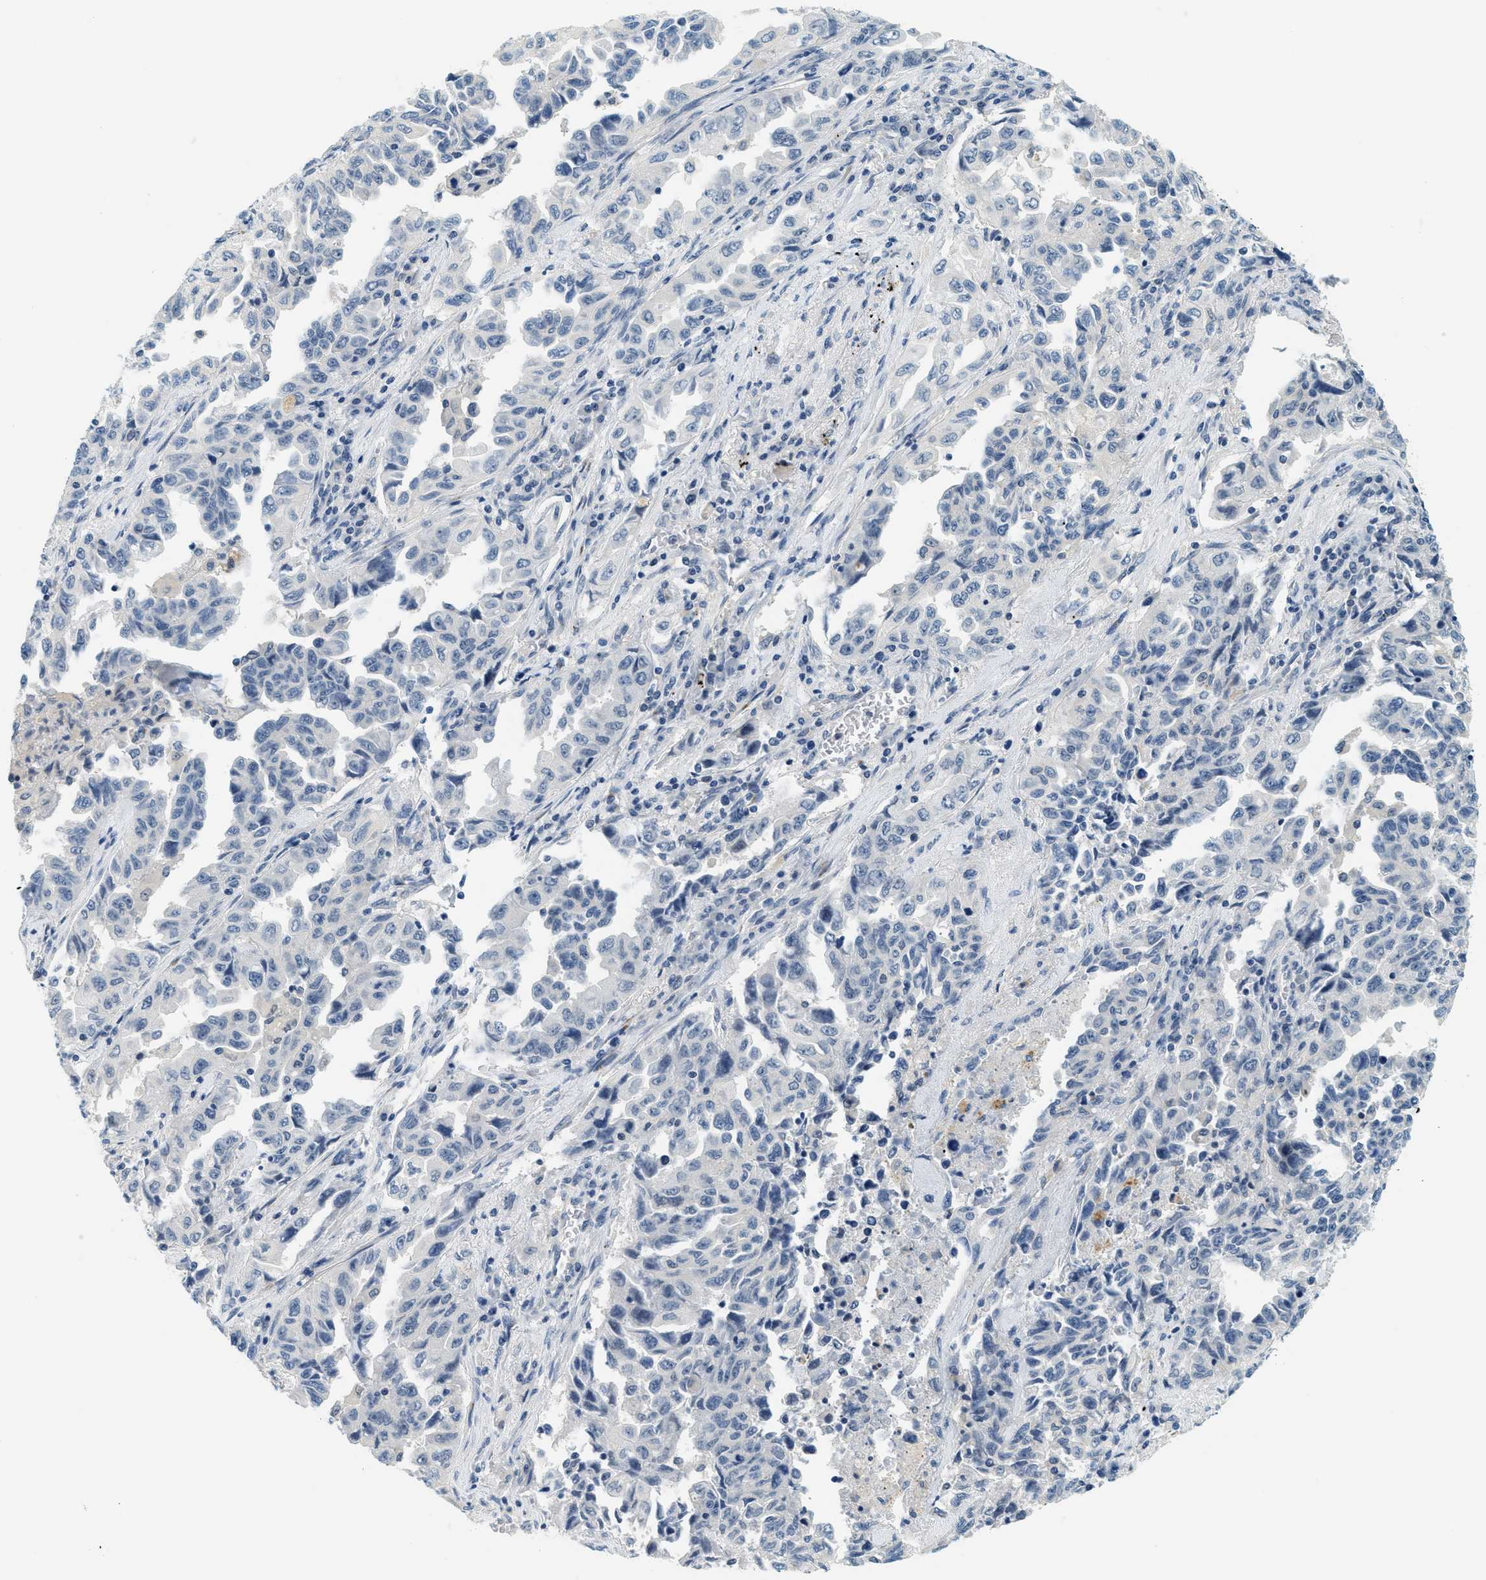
{"staining": {"intensity": "negative", "quantity": "none", "location": "none"}, "tissue": "lung cancer", "cell_type": "Tumor cells", "image_type": "cancer", "snomed": [{"axis": "morphology", "description": "Adenocarcinoma, NOS"}, {"axis": "topography", "description": "Lung"}], "caption": "Immunohistochemistry micrograph of neoplastic tissue: human lung adenocarcinoma stained with DAB (3,3'-diaminobenzidine) displays no significant protein positivity in tumor cells.", "gene": "RASGRP2", "patient": {"sex": "female", "age": 51}}